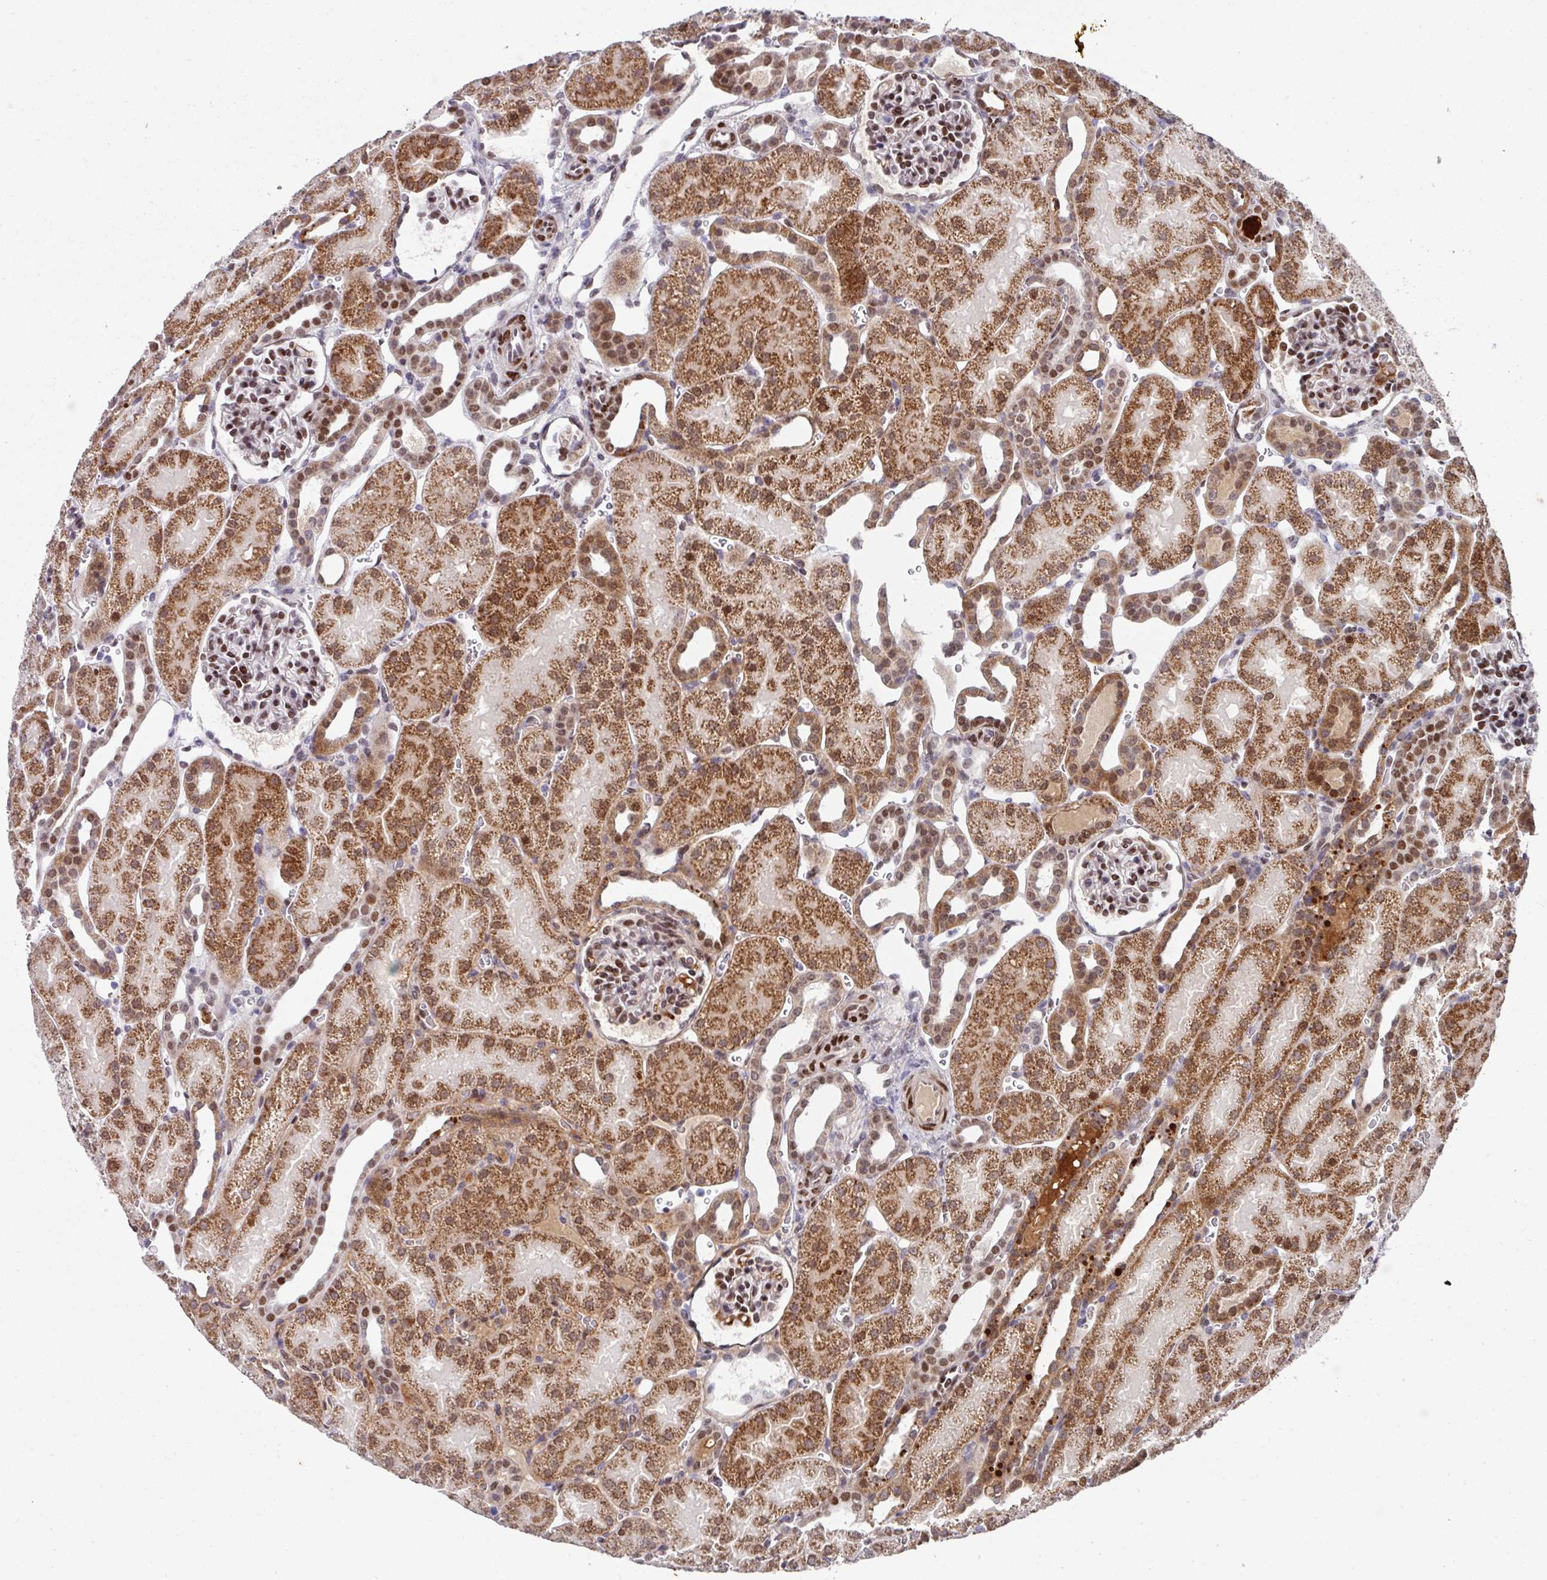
{"staining": {"intensity": "moderate", "quantity": ">75%", "location": "nuclear"}, "tissue": "kidney", "cell_type": "Cells in glomeruli", "image_type": "normal", "snomed": [{"axis": "morphology", "description": "Normal tissue, NOS"}, {"axis": "topography", "description": "Kidney"}], "caption": "Immunohistochemical staining of benign human kidney shows moderate nuclear protein positivity in about >75% of cells in glomeruli.", "gene": "CBX7", "patient": {"sex": "male", "age": 2}}